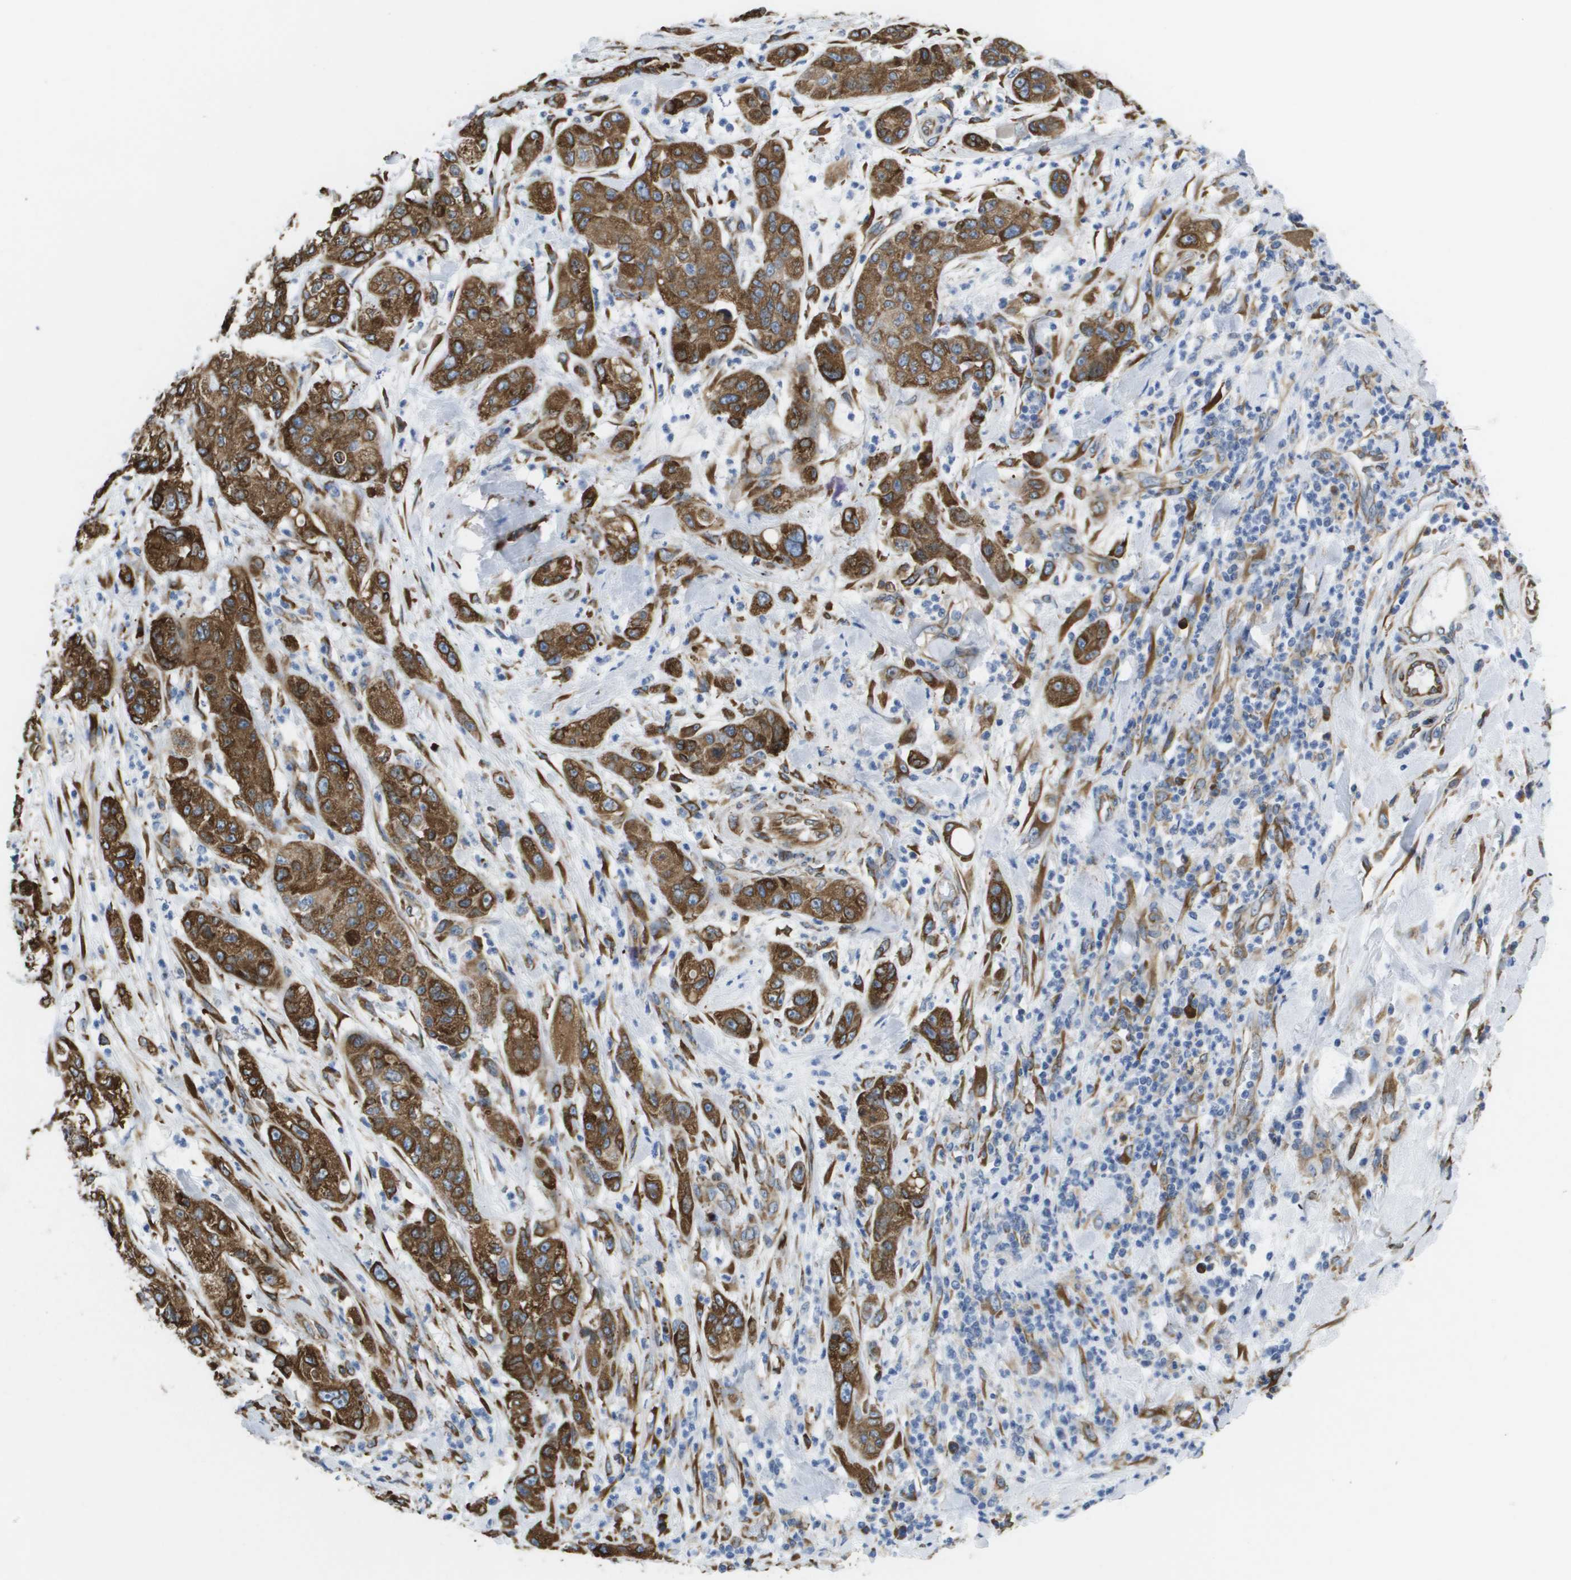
{"staining": {"intensity": "strong", "quantity": ">75%", "location": "cytoplasmic/membranous"}, "tissue": "pancreatic cancer", "cell_type": "Tumor cells", "image_type": "cancer", "snomed": [{"axis": "morphology", "description": "Adenocarcinoma, NOS"}, {"axis": "topography", "description": "Pancreas"}], "caption": "Immunohistochemical staining of human pancreatic adenocarcinoma shows strong cytoplasmic/membranous protein expression in approximately >75% of tumor cells. The staining is performed using DAB brown chromogen to label protein expression. The nuclei are counter-stained blue using hematoxylin.", "gene": "ST3GAL2", "patient": {"sex": "female", "age": 78}}